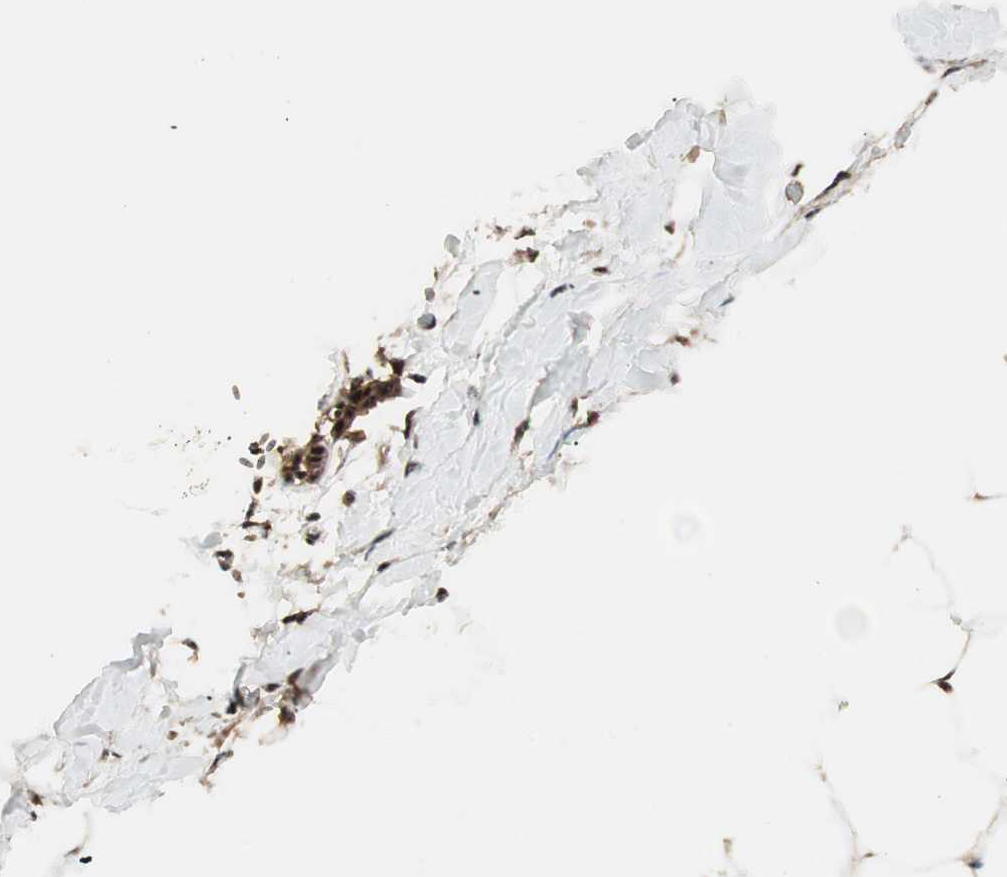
{"staining": {"intensity": "strong", "quantity": ">75%", "location": "cytoplasmic/membranous,nuclear"}, "tissue": "adipose tissue", "cell_type": "Adipocytes", "image_type": "normal", "snomed": [{"axis": "morphology", "description": "Normal tissue, NOS"}, {"axis": "topography", "description": "Breast"}, {"axis": "topography", "description": "Adipose tissue"}], "caption": "IHC (DAB (3,3'-diaminobenzidine)) staining of benign human adipose tissue demonstrates strong cytoplasmic/membranous,nuclear protein expression in approximately >75% of adipocytes.", "gene": "NR5A2", "patient": {"sex": "female", "age": 25}}